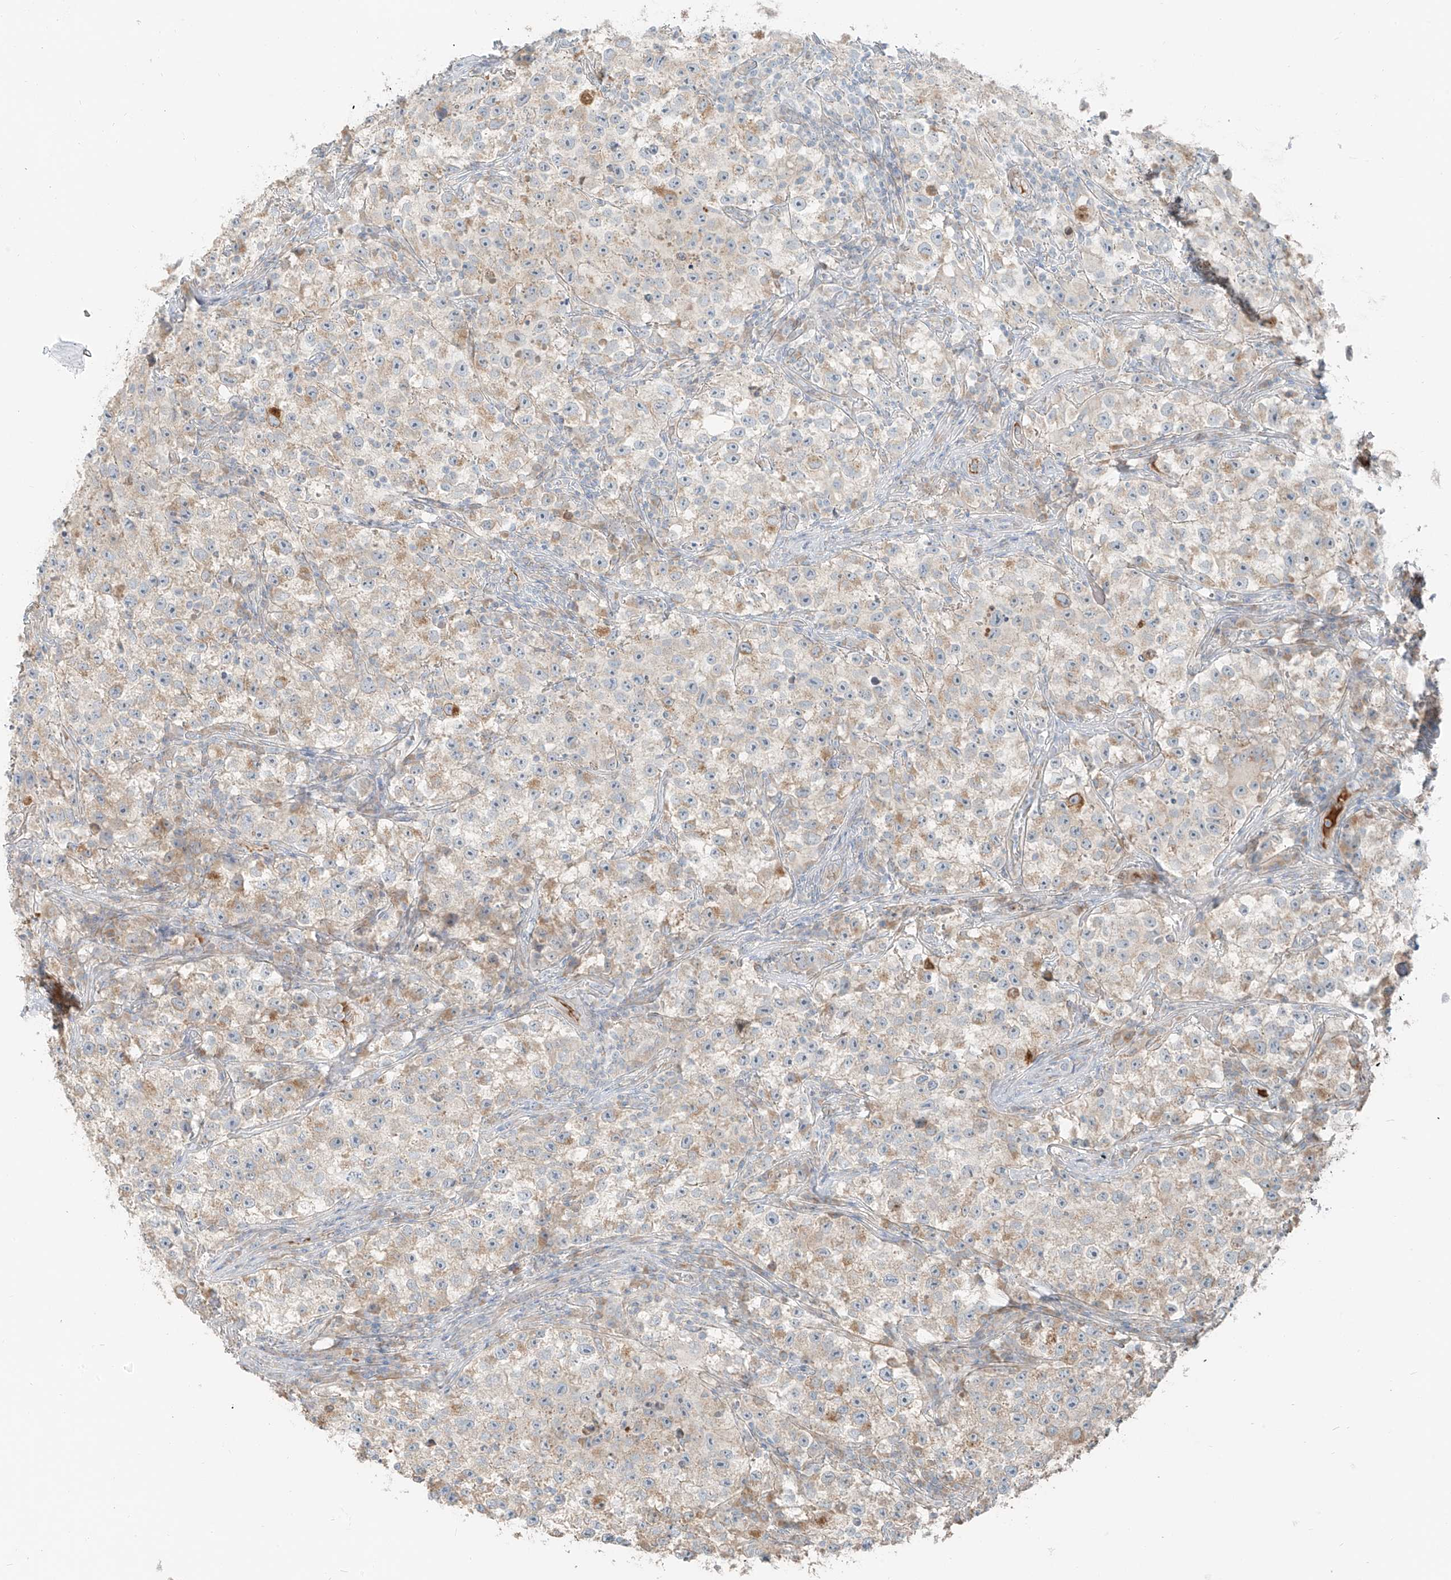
{"staining": {"intensity": "moderate", "quantity": "<25%", "location": "cytoplasmic/membranous"}, "tissue": "testis cancer", "cell_type": "Tumor cells", "image_type": "cancer", "snomed": [{"axis": "morphology", "description": "Seminoma, NOS"}, {"axis": "topography", "description": "Testis"}], "caption": "The immunohistochemical stain labels moderate cytoplasmic/membranous expression in tumor cells of seminoma (testis) tissue.", "gene": "FSTL1", "patient": {"sex": "male", "age": 22}}